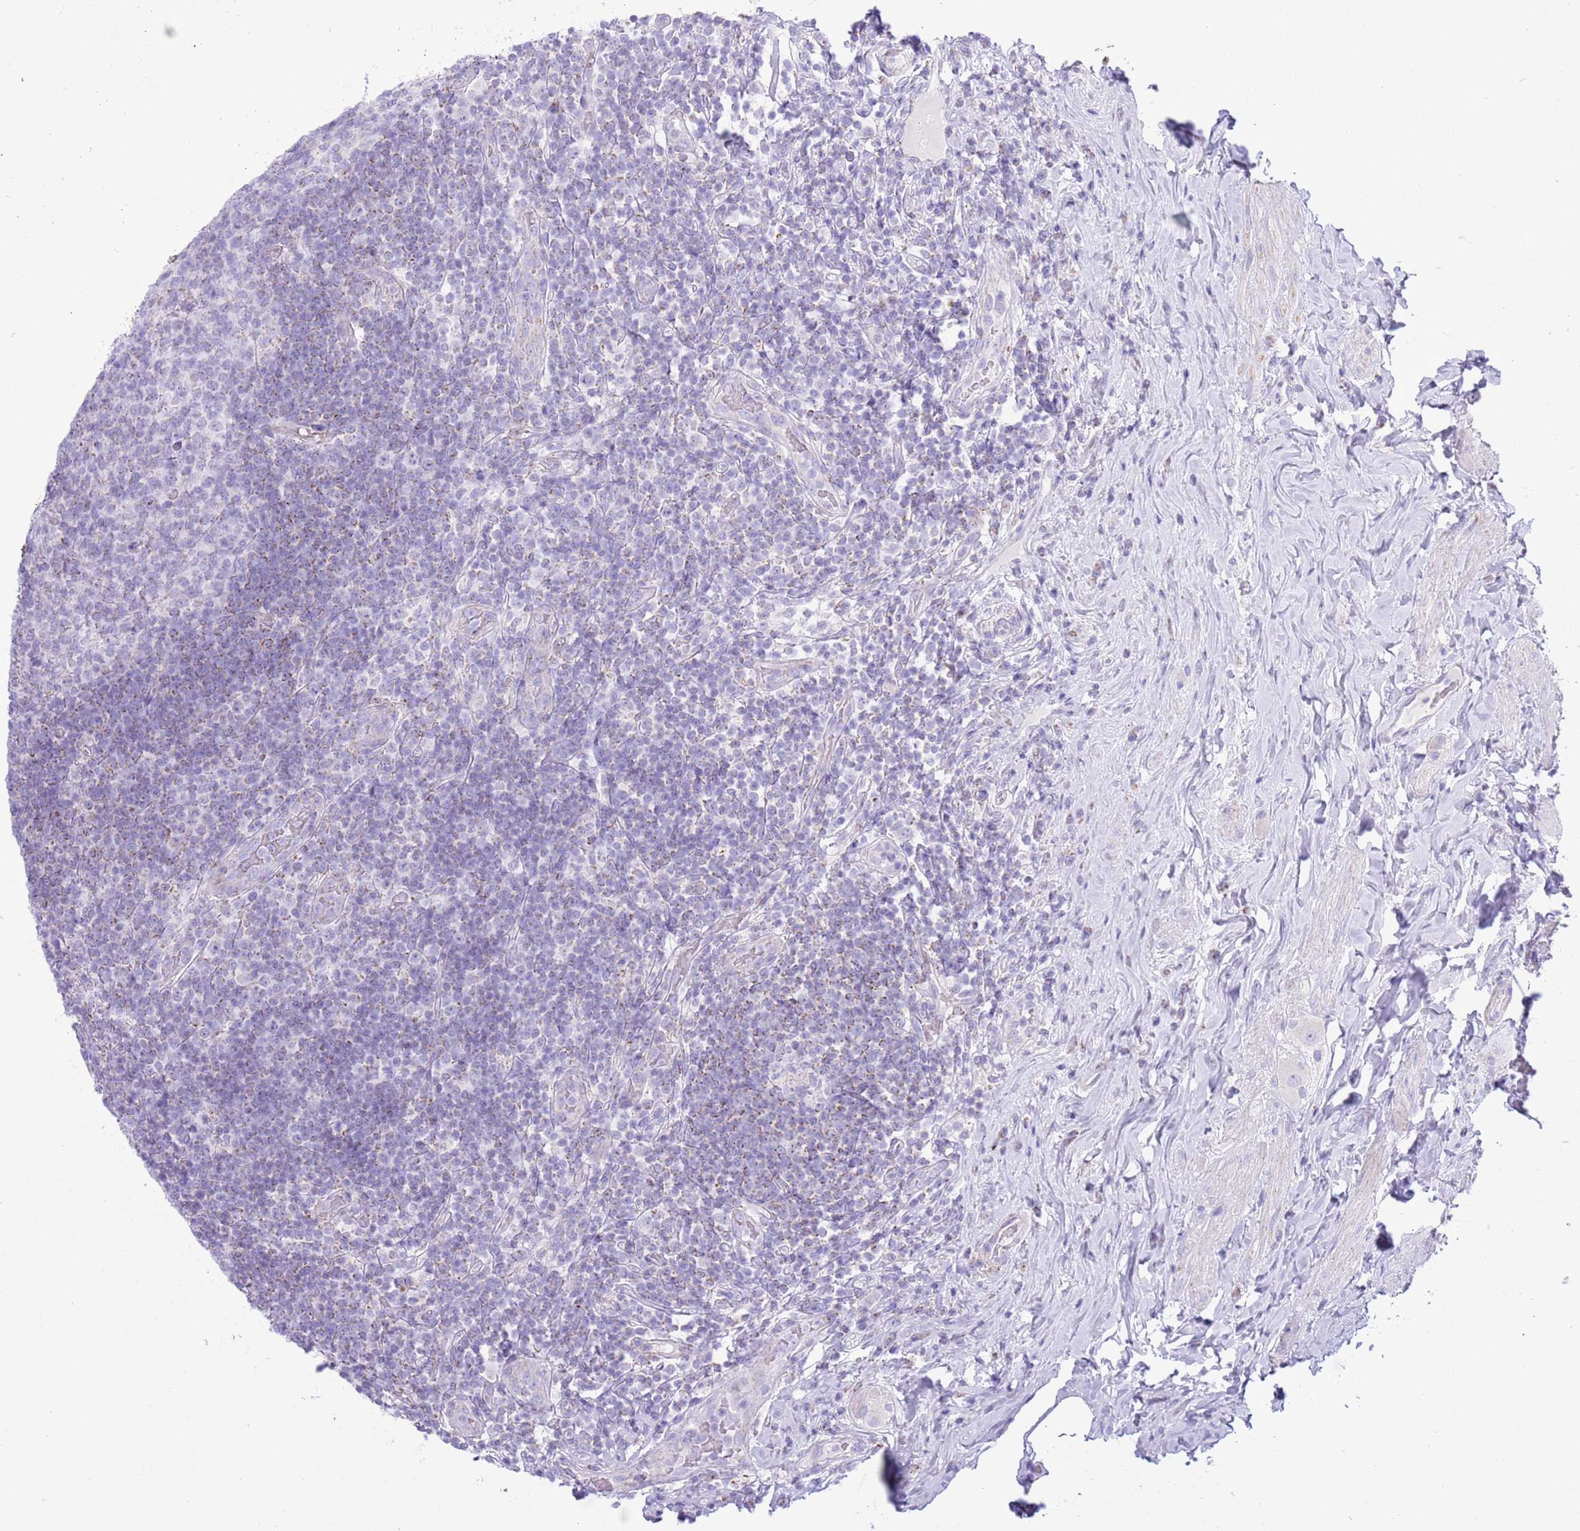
{"staining": {"intensity": "moderate", "quantity": ">75%", "location": "cytoplasmic/membranous"}, "tissue": "appendix", "cell_type": "Glandular cells", "image_type": "normal", "snomed": [{"axis": "morphology", "description": "Normal tissue, NOS"}, {"axis": "topography", "description": "Appendix"}], "caption": "The immunohistochemical stain labels moderate cytoplasmic/membranous expression in glandular cells of benign appendix. (DAB IHC with brightfield microscopy, high magnification).", "gene": "MOCOS", "patient": {"sex": "female", "age": 43}}